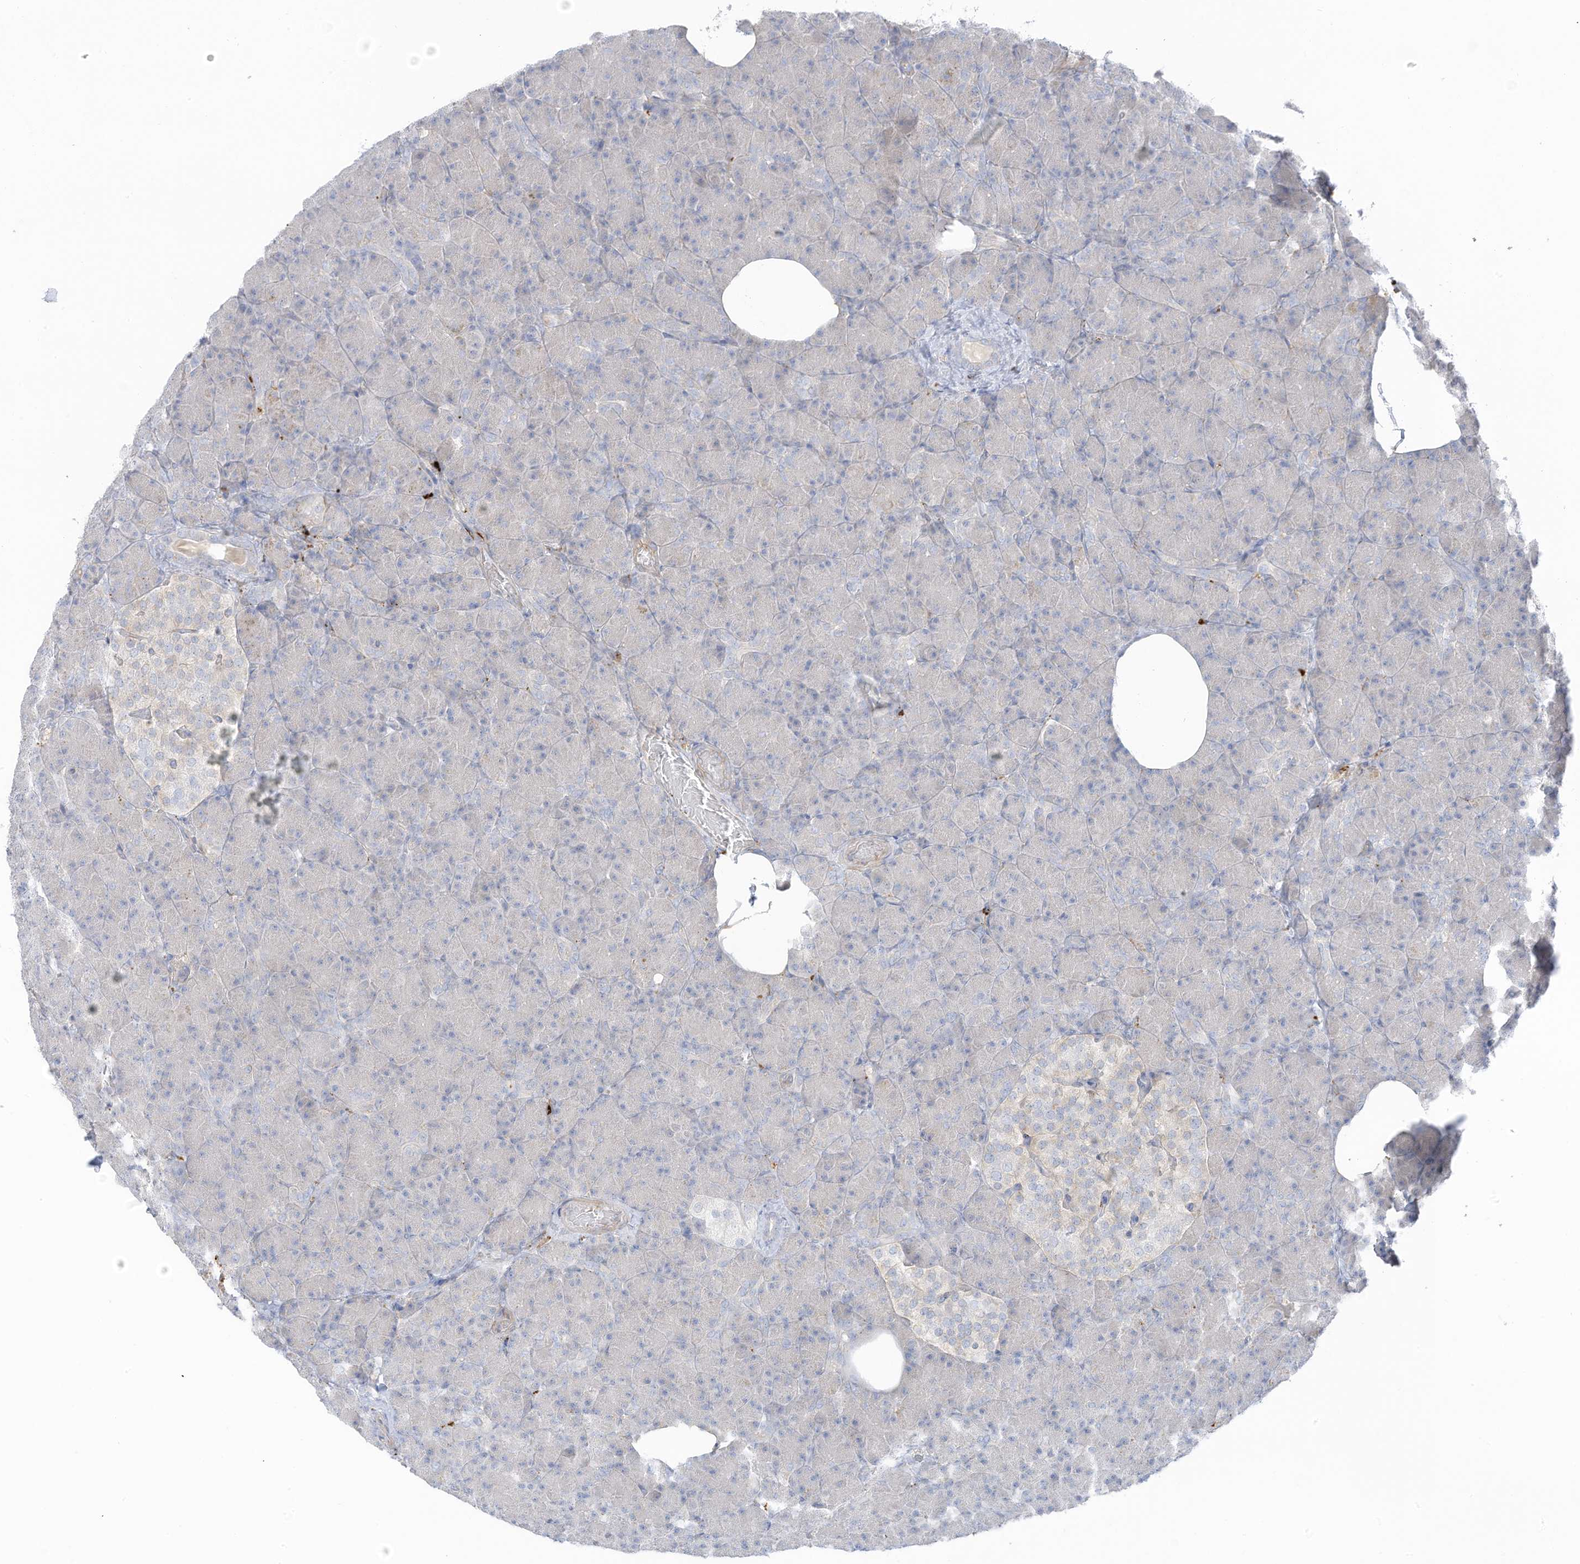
{"staining": {"intensity": "negative", "quantity": "none", "location": "none"}, "tissue": "pancreas", "cell_type": "Exocrine glandular cells", "image_type": "normal", "snomed": [{"axis": "morphology", "description": "Normal tissue, NOS"}, {"axis": "topography", "description": "Pancreas"}], "caption": "This is a micrograph of IHC staining of benign pancreas, which shows no staining in exocrine glandular cells. Nuclei are stained in blue.", "gene": "TAL2", "patient": {"sex": "female", "age": 43}}